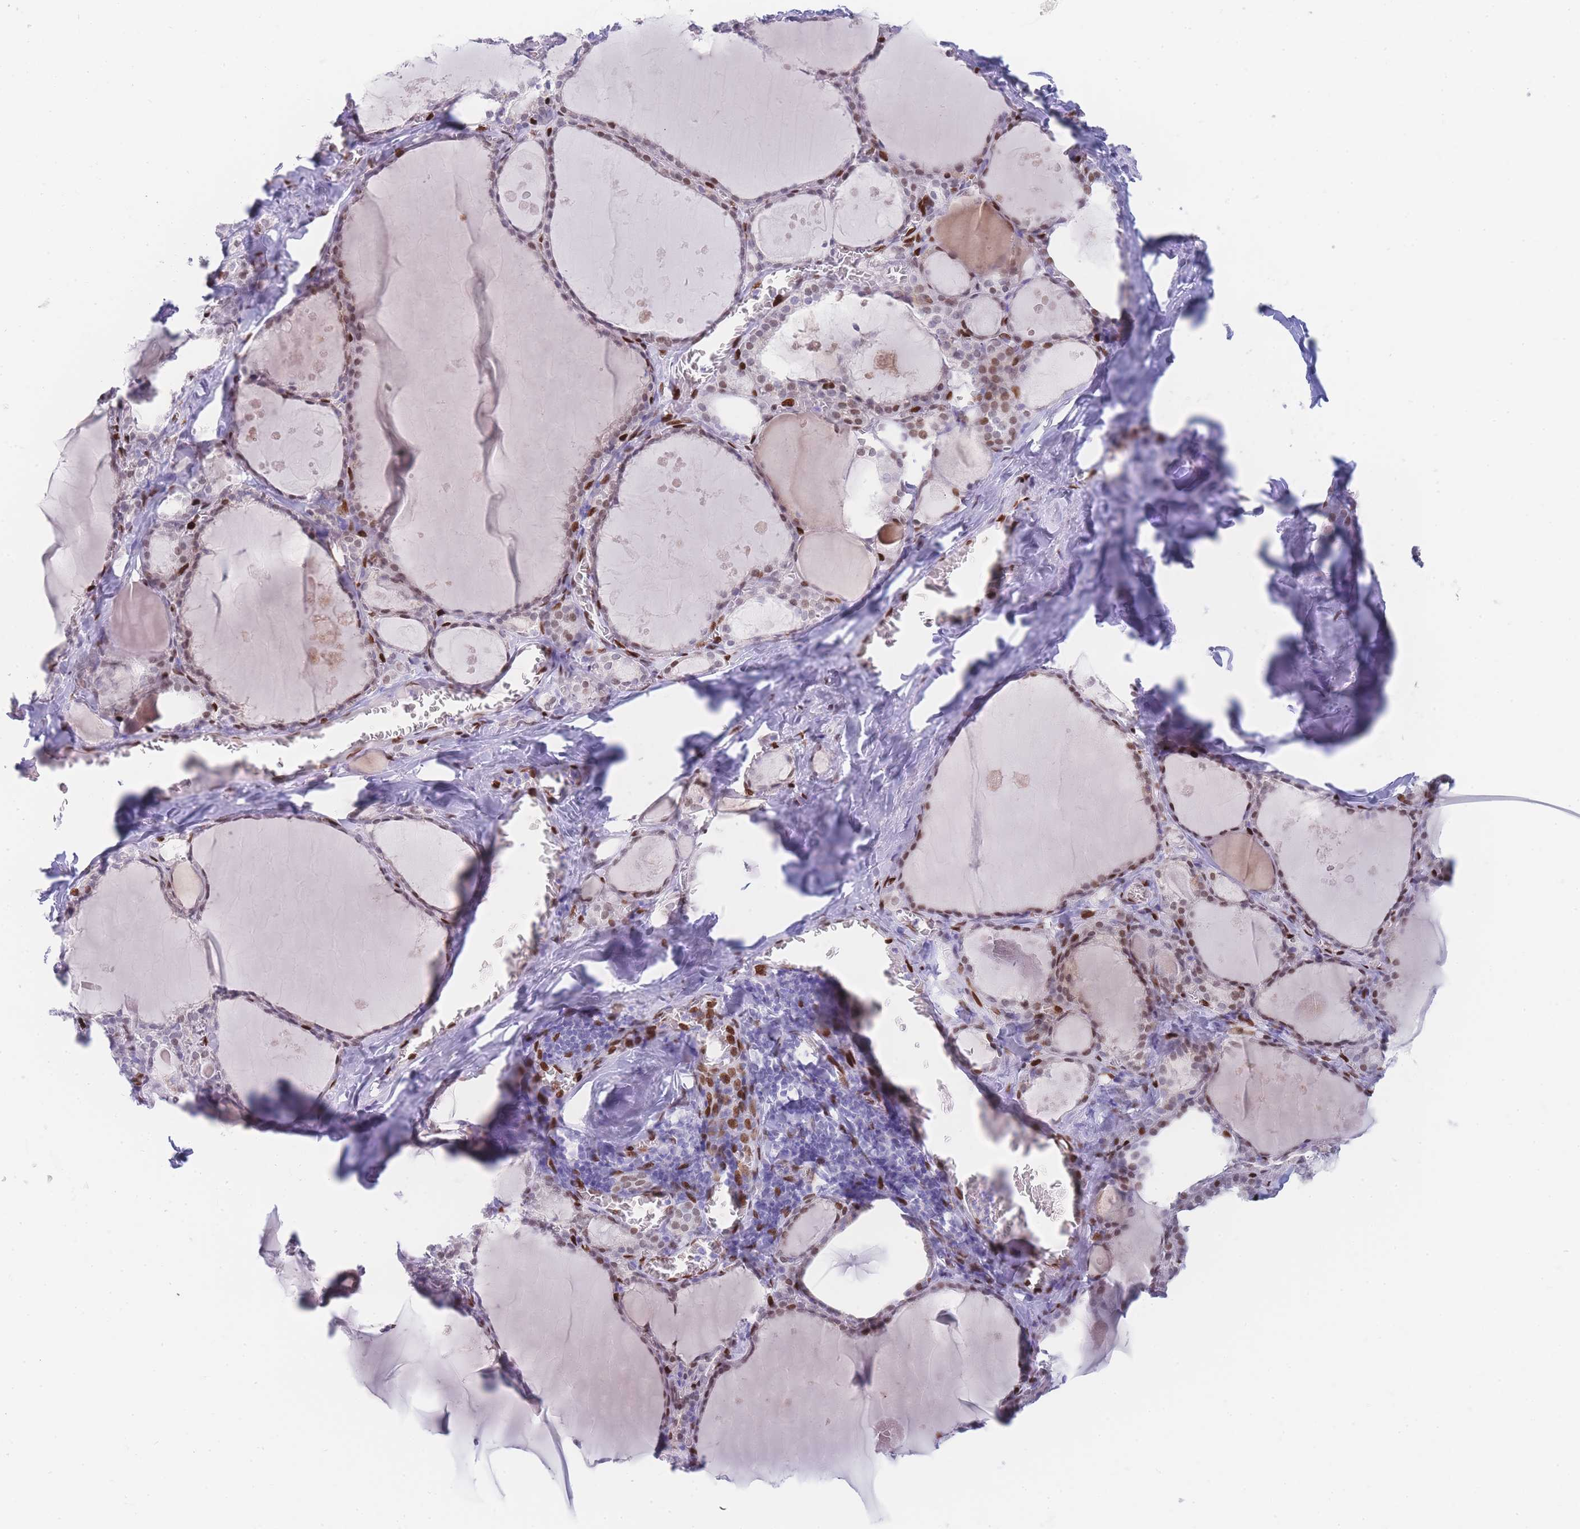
{"staining": {"intensity": "moderate", "quantity": ">75%", "location": "nuclear"}, "tissue": "thyroid gland", "cell_type": "Glandular cells", "image_type": "normal", "snomed": [{"axis": "morphology", "description": "Normal tissue, NOS"}, {"axis": "topography", "description": "Thyroid gland"}], "caption": "A brown stain highlights moderate nuclear positivity of a protein in glandular cells of normal human thyroid gland.", "gene": "PSMB5", "patient": {"sex": "male", "age": 56}}